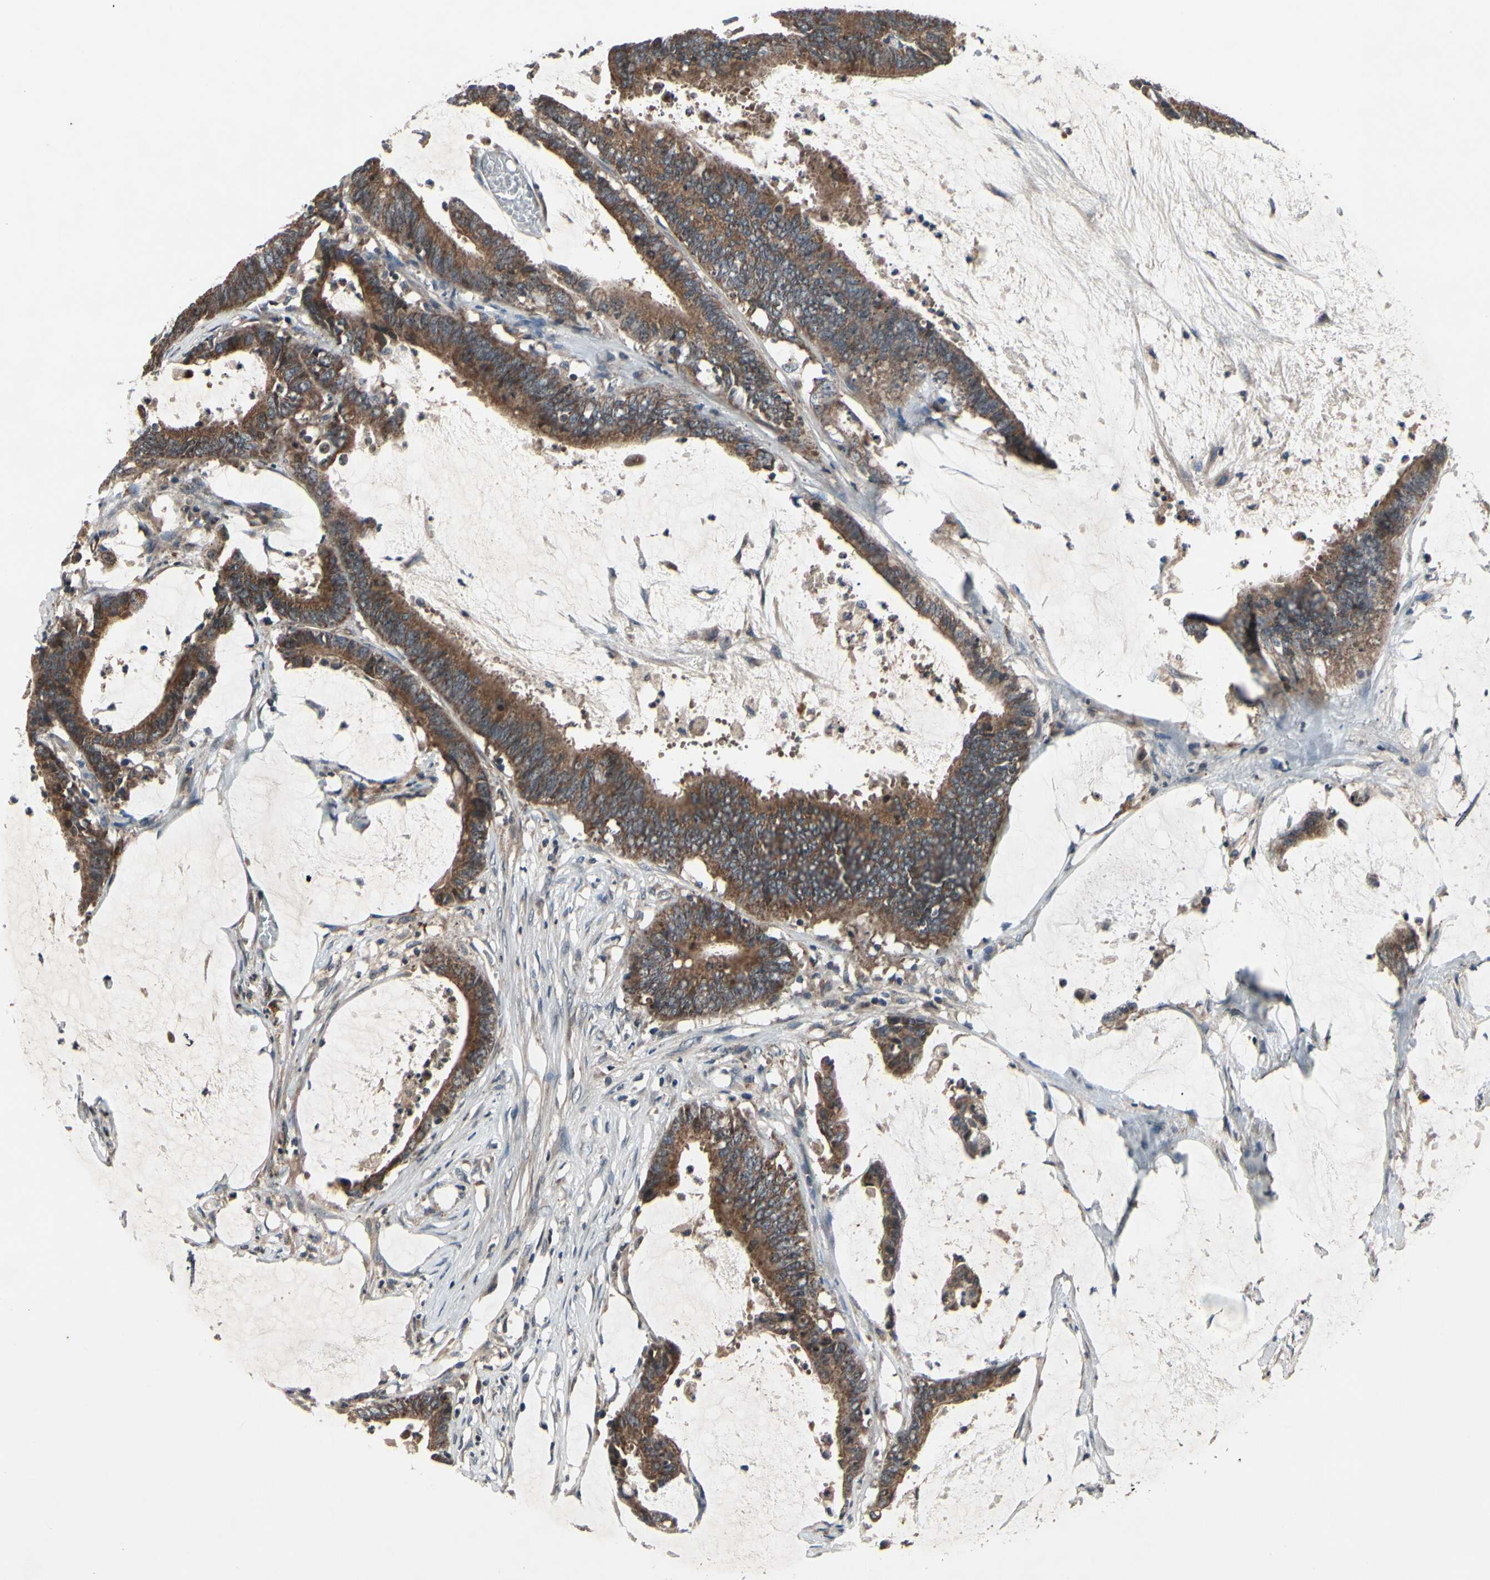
{"staining": {"intensity": "strong", "quantity": ">75%", "location": "cytoplasmic/membranous"}, "tissue": "colorectal cancer", "cell_type": "Tumor cells", "image_type": "cancer", "snomed": [{"axis": "morphology", "description": "Adenocarcinoma, NOS"}, {"axis": "topography", "description": "Rectum"}], "caption": "There is high levels of strong cytoplasmic/membranous staining in tumor cells of colorectal cancer (adenocarcinoma), as demonstrated by immunohistochemical staining (brown color).", "gene": "MBTPS2", "patient": {"sex": "female", "age": 66}}